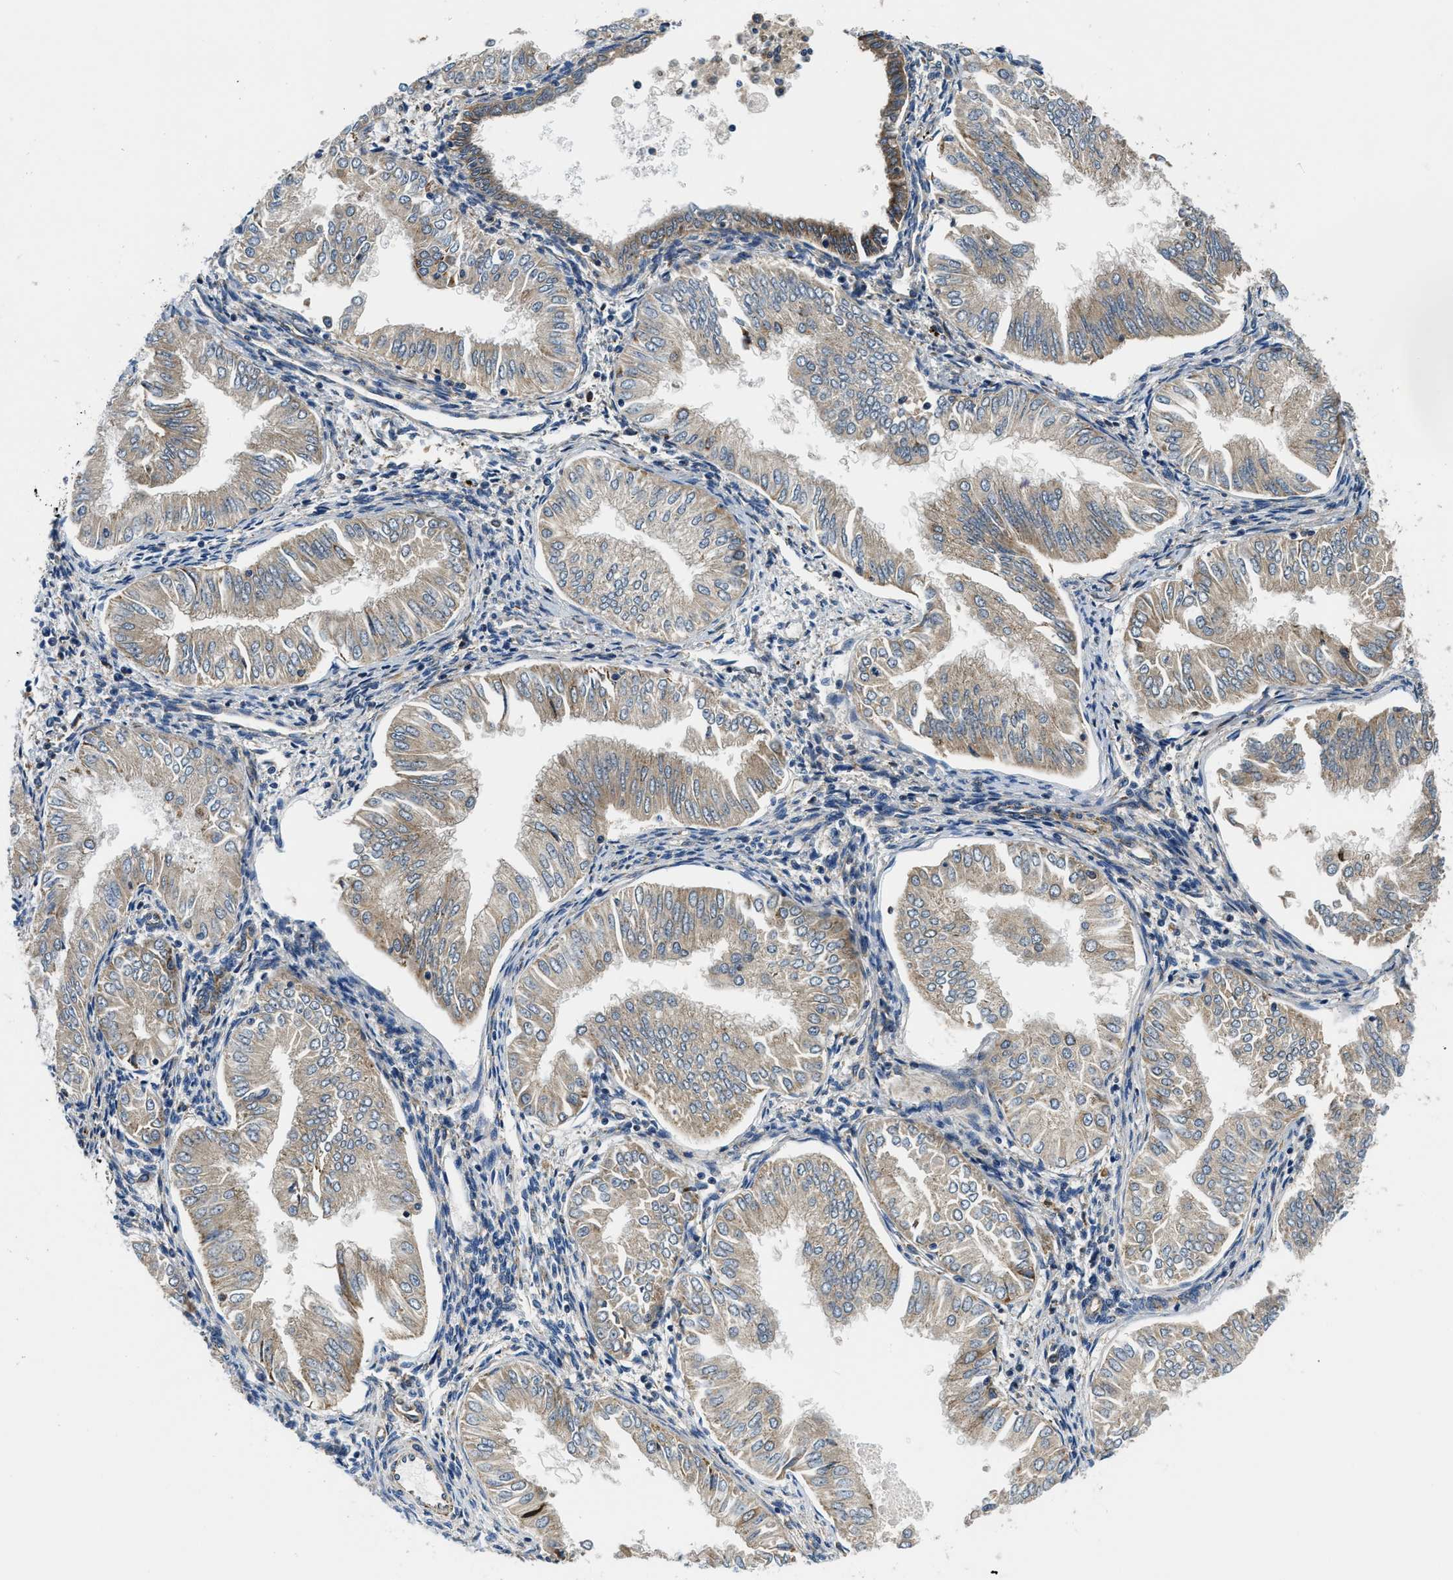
{"staining": {"intensity": "moderate", "quantity": "25%-75%", "location": "cytoplasmic/membranous"}, "tissue": "endometrial cancer", "cell_type": "Tumor cells", "image_type": "cancer", "snomed": [{"axis": "morphology", "description": "Adenocarcinoma, NOS"}, {"axis": "topography", "description": "Endometrium"}], "caption": "IHC of human endometrial cancer (adenocarcinoma) demonstrates medium levels of moderate cytoplasmic/membranous staining in approximately 25%-75% of tumor cells.", "gene": "SAMD4B", "patient": {"sex": "female", "age": 53}}